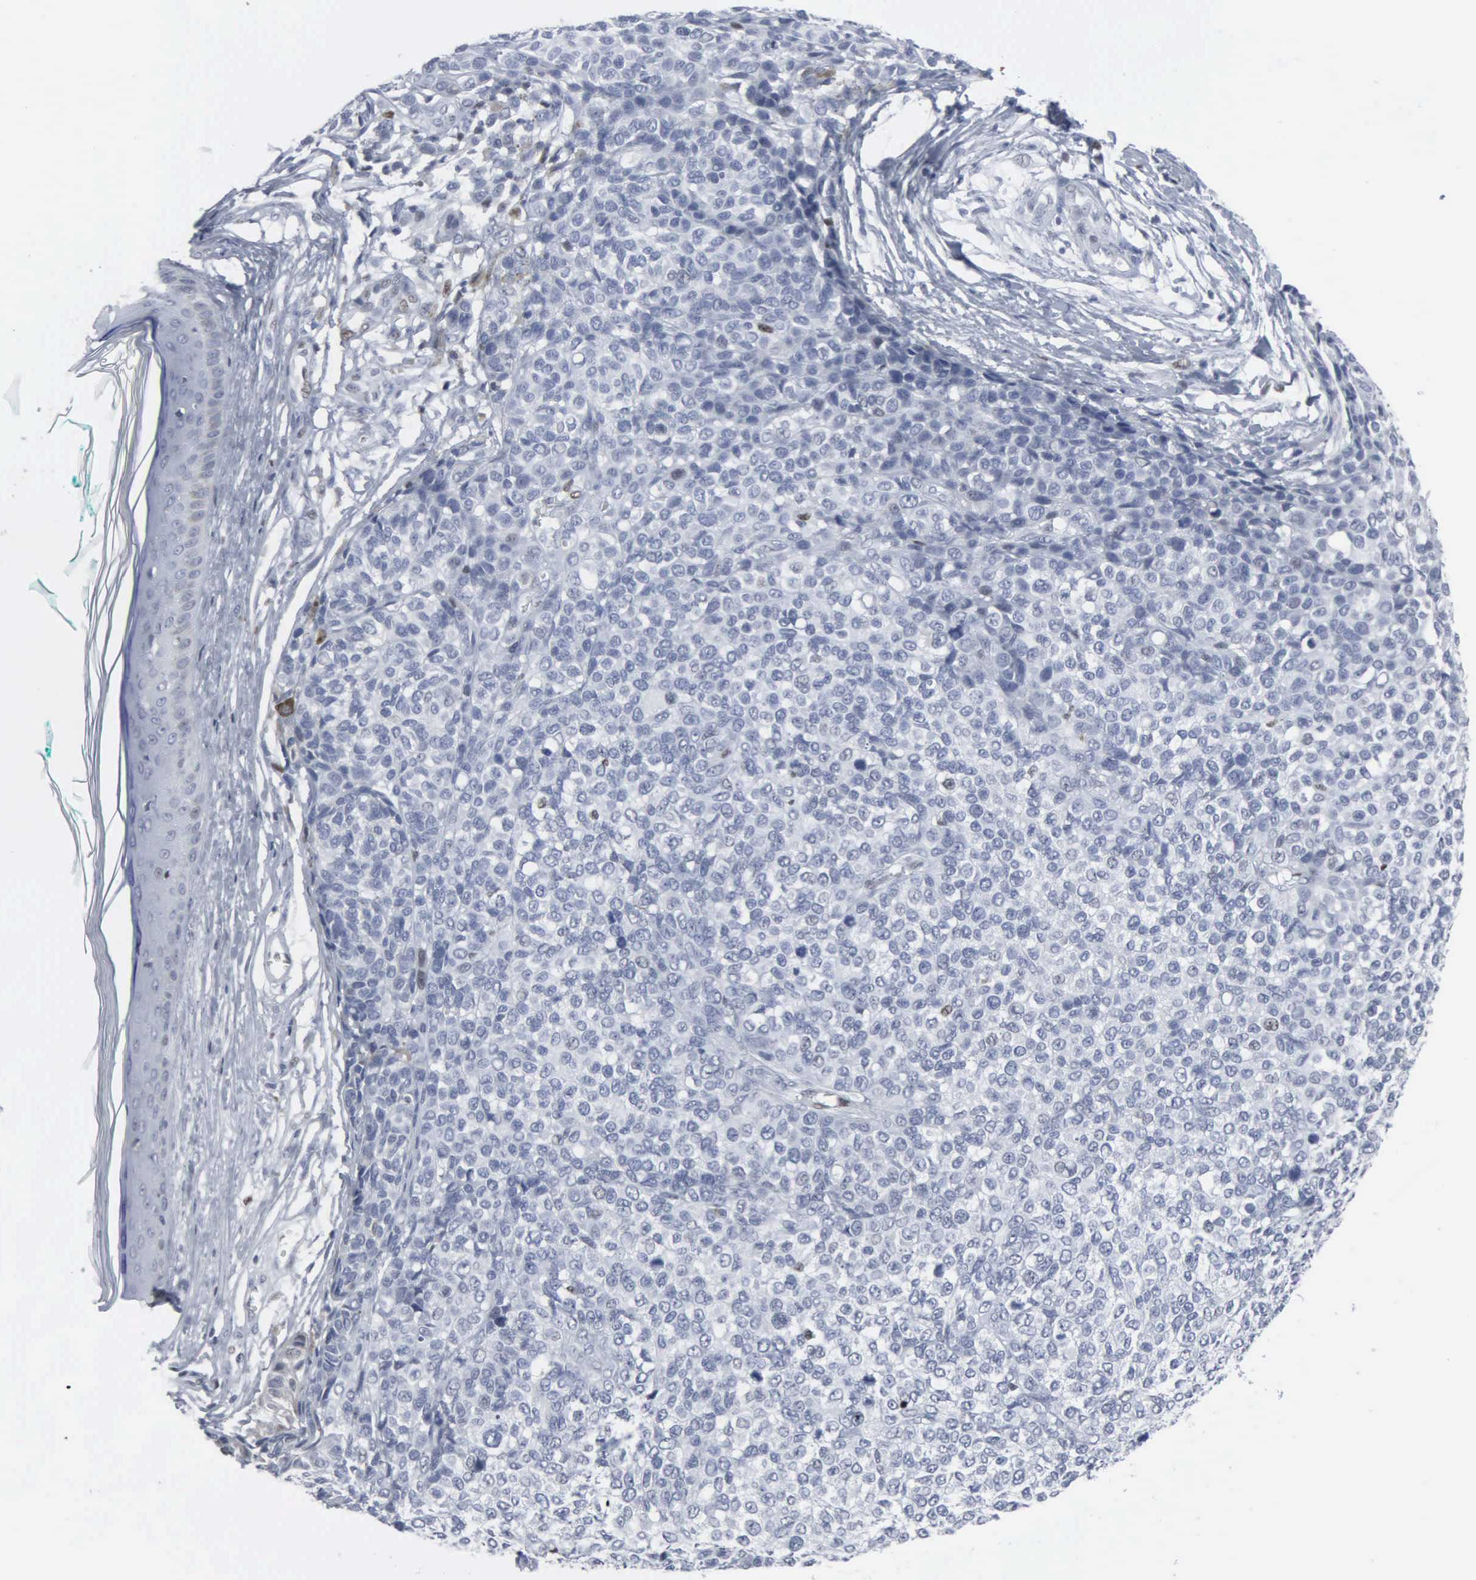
{"staining": {"intensity": "negative", "quantity": "none", "location": "none"}, "tissue": "melanoma", "cell_type": "Tumor cells", "image_type": "cancer", "snomed": [{"axis": "morphology", "description": "Malignant melanoma, NOS"}, {"axis": "topography", "description": "Skin"}], "caption": "IHC photomicrograph of human melanoma stained for a protein (brown), which shows no positivity in tumor cells.", "gene": "CCND3", "patient": {"sex": "female", "age": 85}}